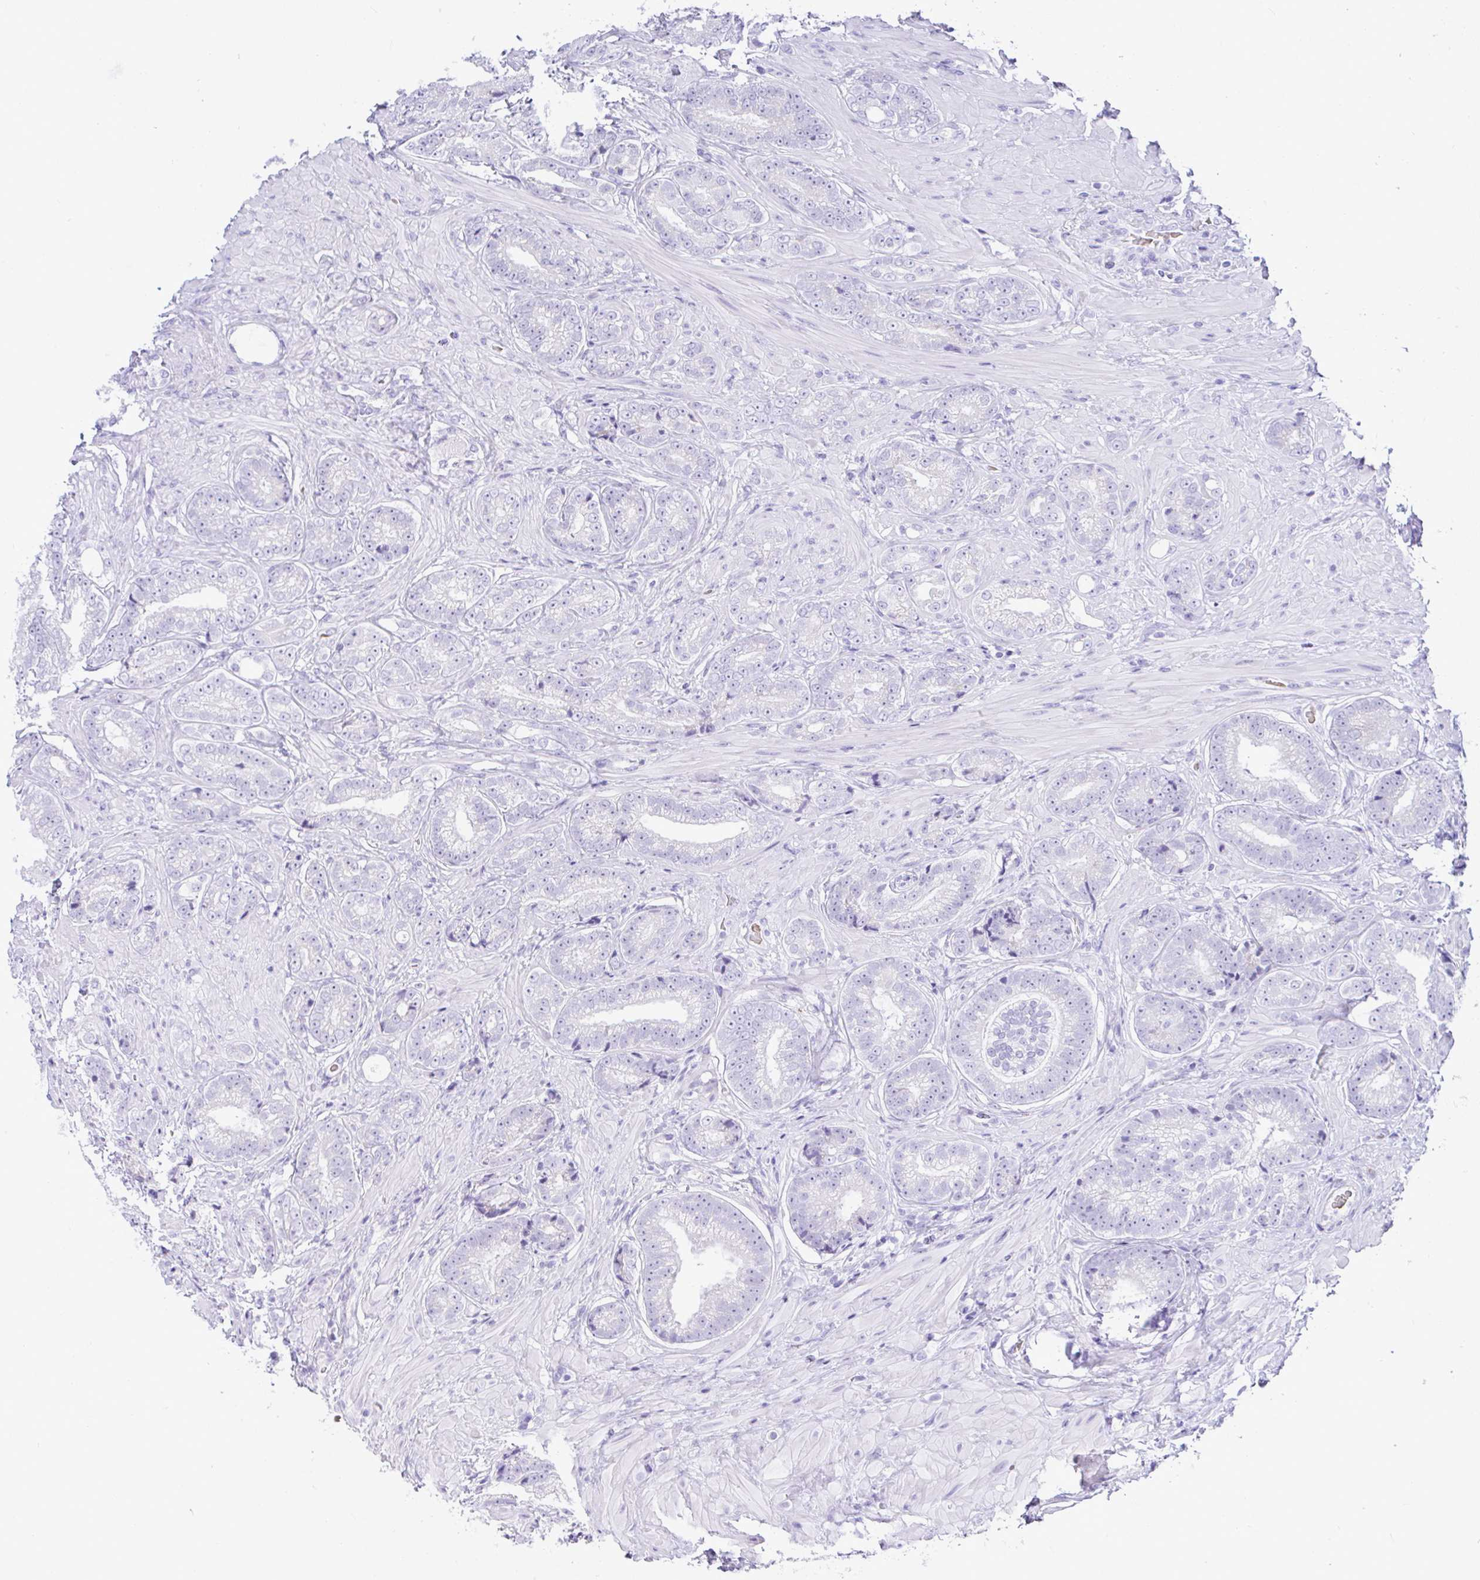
{"staining": {"intensity": "negative", "quantity": "none", "location": "none"}, "tissue": "prostate cancer", "cell_type": "Tumor cells", "image_type": "cancer", "snomed": [{"axis": "morphology", "description": "Adenocarcinoma, Low grade"}, {"axis": "topography", "description": "Prostate"}], "caption": "This image is of prostate cancer (adenocarcinoma (low-grade)) stained with IHC to label a protein in brown with the nuclei are counter-stained blue. There is no expression in tumor cells.", "gene": "SEL1L2", "patient": {"sex": "male", "age": 61}}